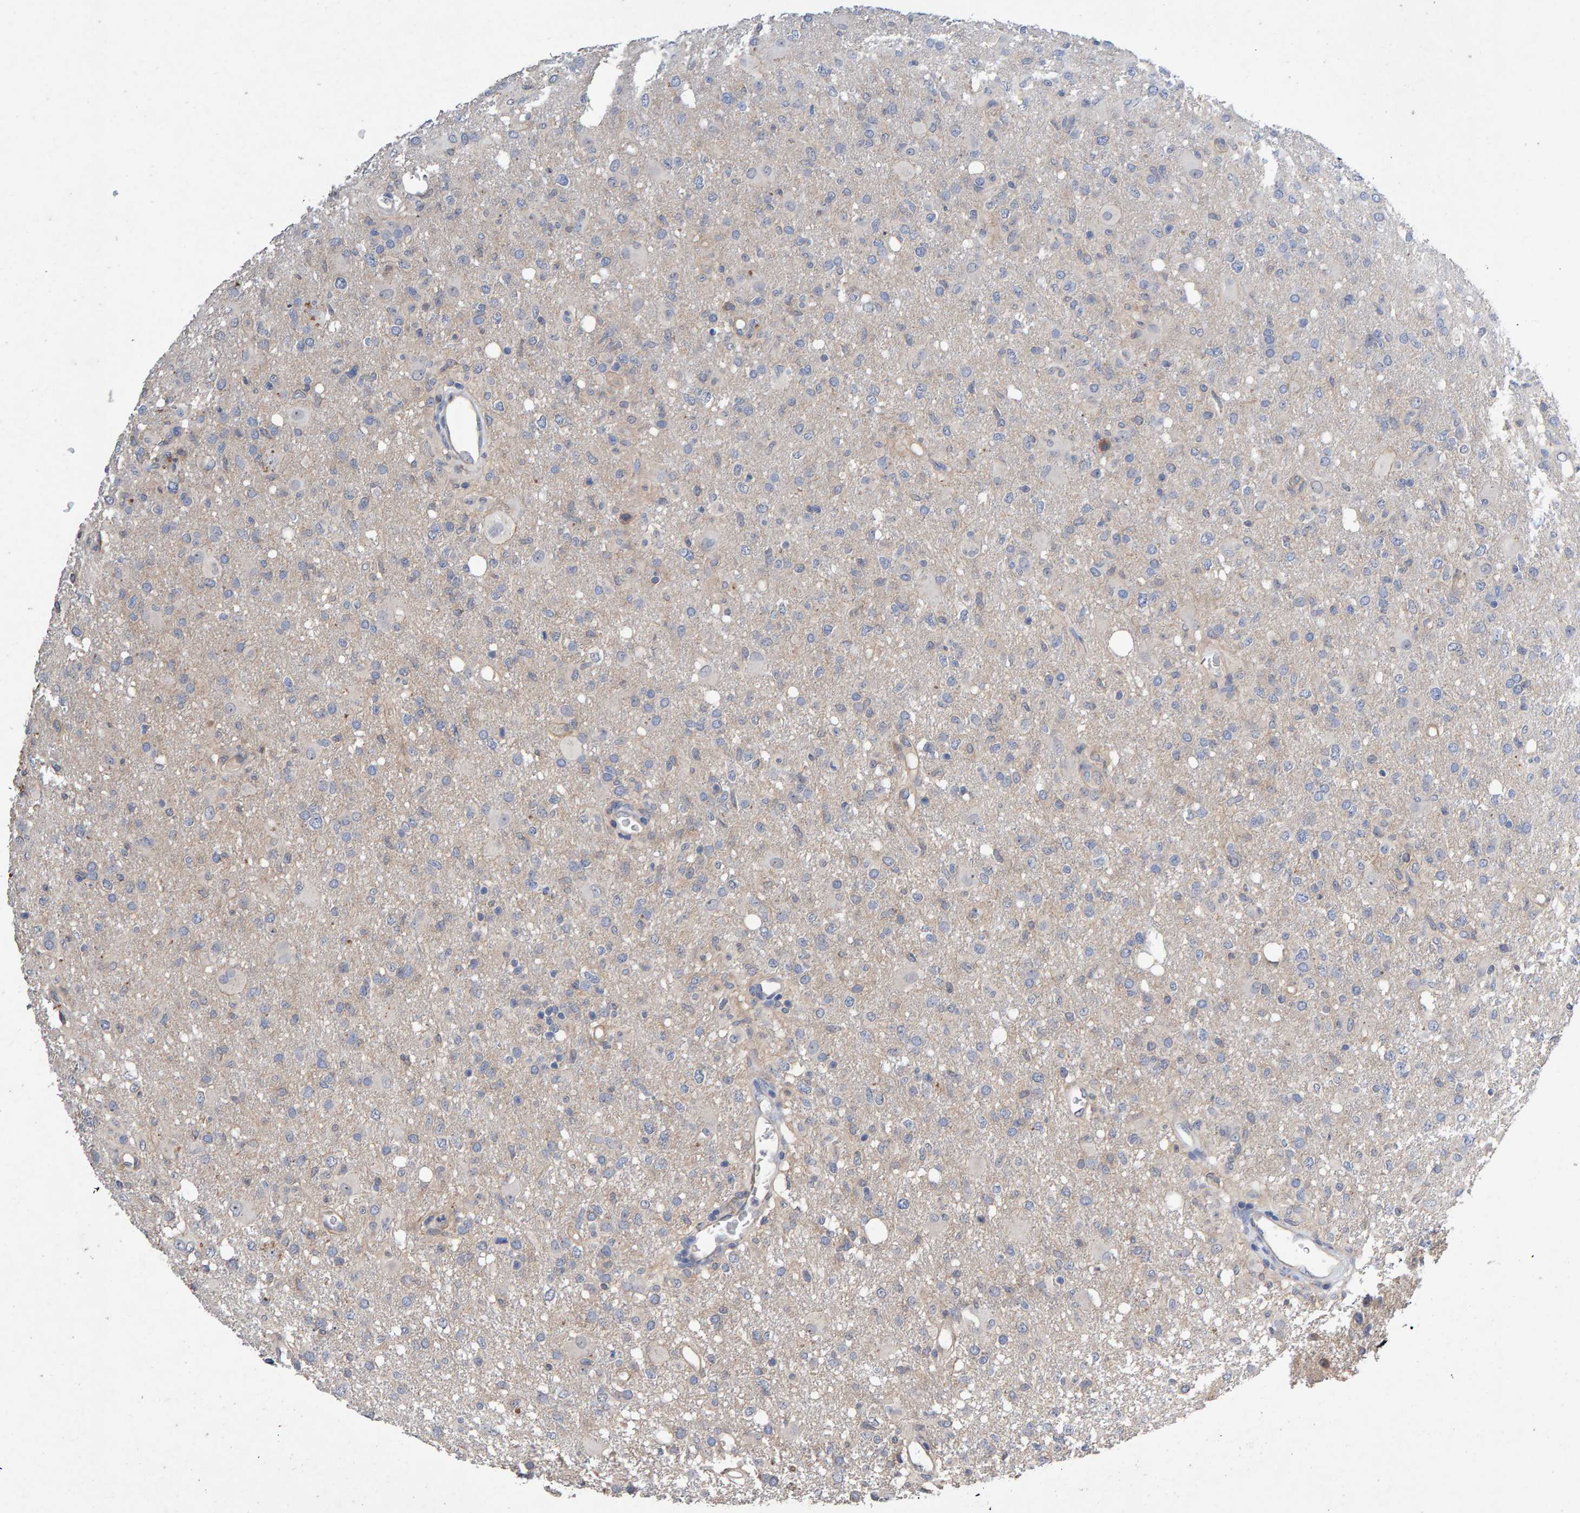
{"staining": {"intensity": "negative", "quantity": "none", "location": "none"}, "tissue": "glioma", "cell_type": "Tumor cells", "image_type": "cancer", "snomed": [{"axis": "morphology", "description": "Glioma, malignant, High grade"}, {"axis": "topography", "description": "Brain"}], "caption": "Immunohistochemistry histopathology image of neoplastic tissue: malignant high-grade glioma stained with DAB (3,3'-diaminobenzidine) exhibits no significant protein expression in tumor cells.", "gene": "EFR3A", "patient": {"sex": "female", "age": 57}}